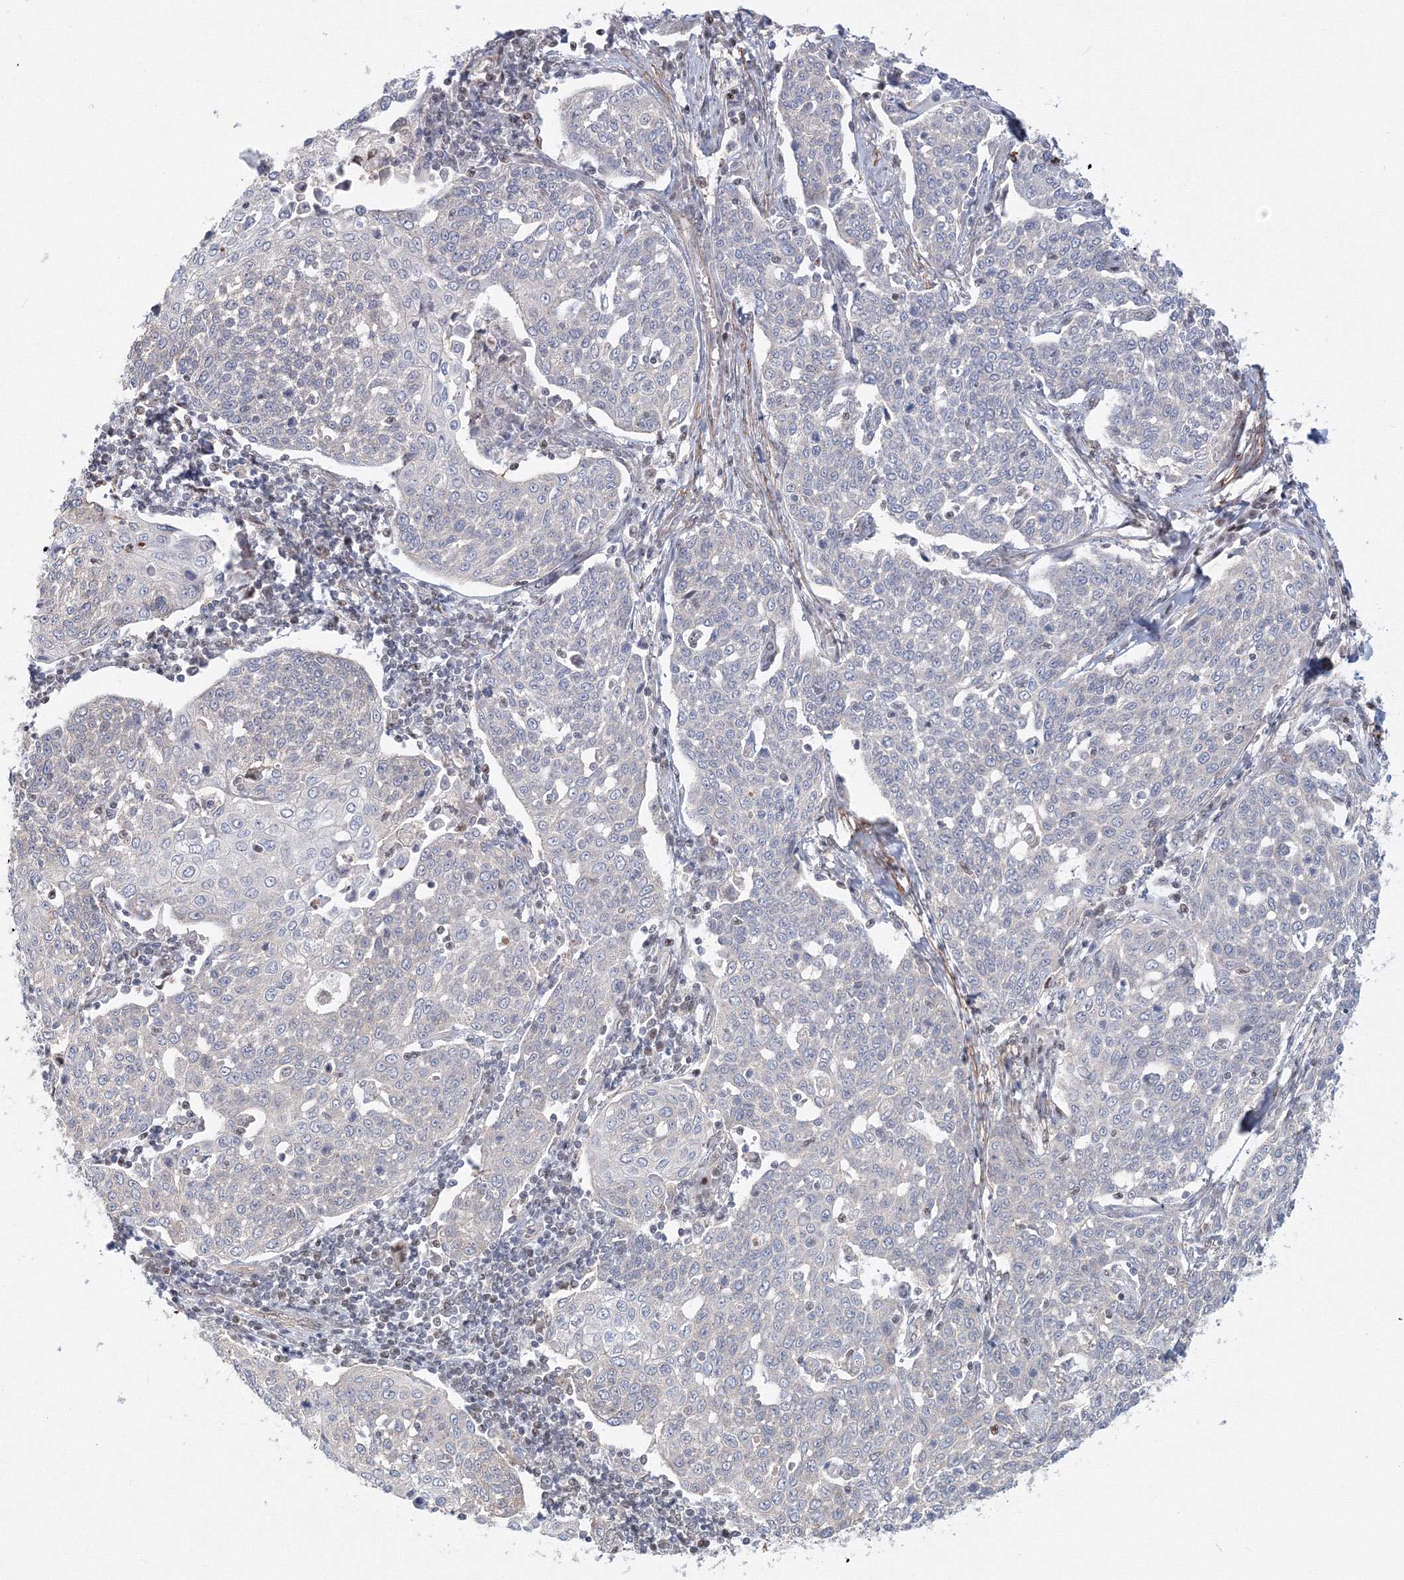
{"staining": {"intensity": "negative", "quantity": "none", "location": "none"}, "tissue": "cervical cancer", "cell_type": "Tumor cells", "image_type": "cancer", "snomed": [{"axis": "morphology", "description": "Squamous cell carcinoma, NOS"}, {"axis": "topography", "description": "Cervix"}], "caption": "Immunohistochemistry (IHC) image of cervical cancer stained for a protein (brown), which demonstrates no positivity in tumor cells.", "gene": "ARHGAP21", "patient": {"sex": "female", "age": 34}}